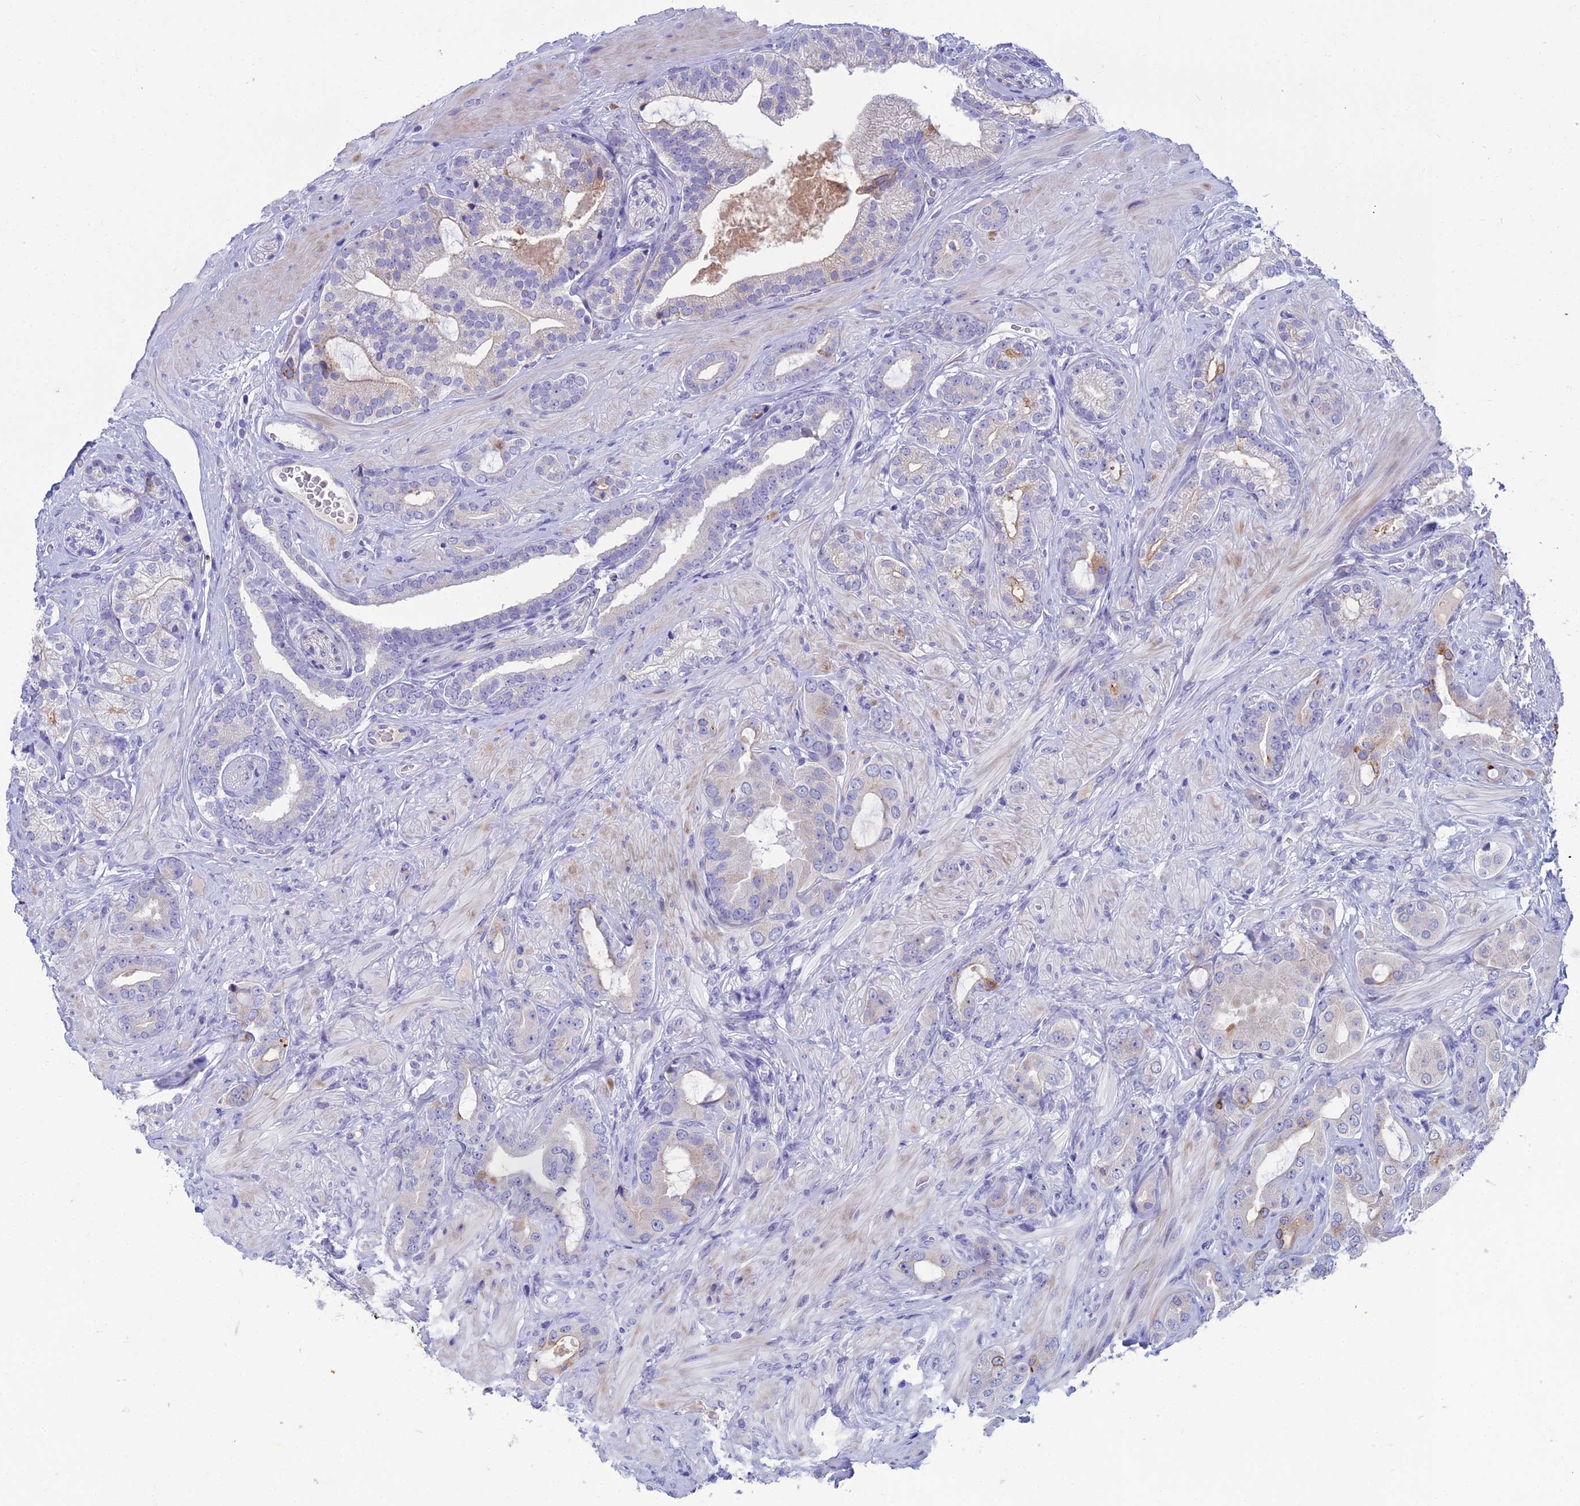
{"staining": {"intensity": "negative", "quantity": "none", "location": "none"}, "tissue": "prostate cancer", "cell_type": "Tumor cells", "image_type": "cancer", "snomed": [{"axis": "morphology", "description": "Adenocarcinoma, Low grade"}, {"axis": "topography", "description": "Prostate"}], "caption": "Immunohistochemistry photomicrograph of human prostate cancer stained for a protein (brown), which demonstrates no staining in tumor cells. (Immunohistochemistry (ihc), brightfield microscopy, high magnification).", "gene": "SPTLC3", "patient": {"sex": "male", "age": 57}}